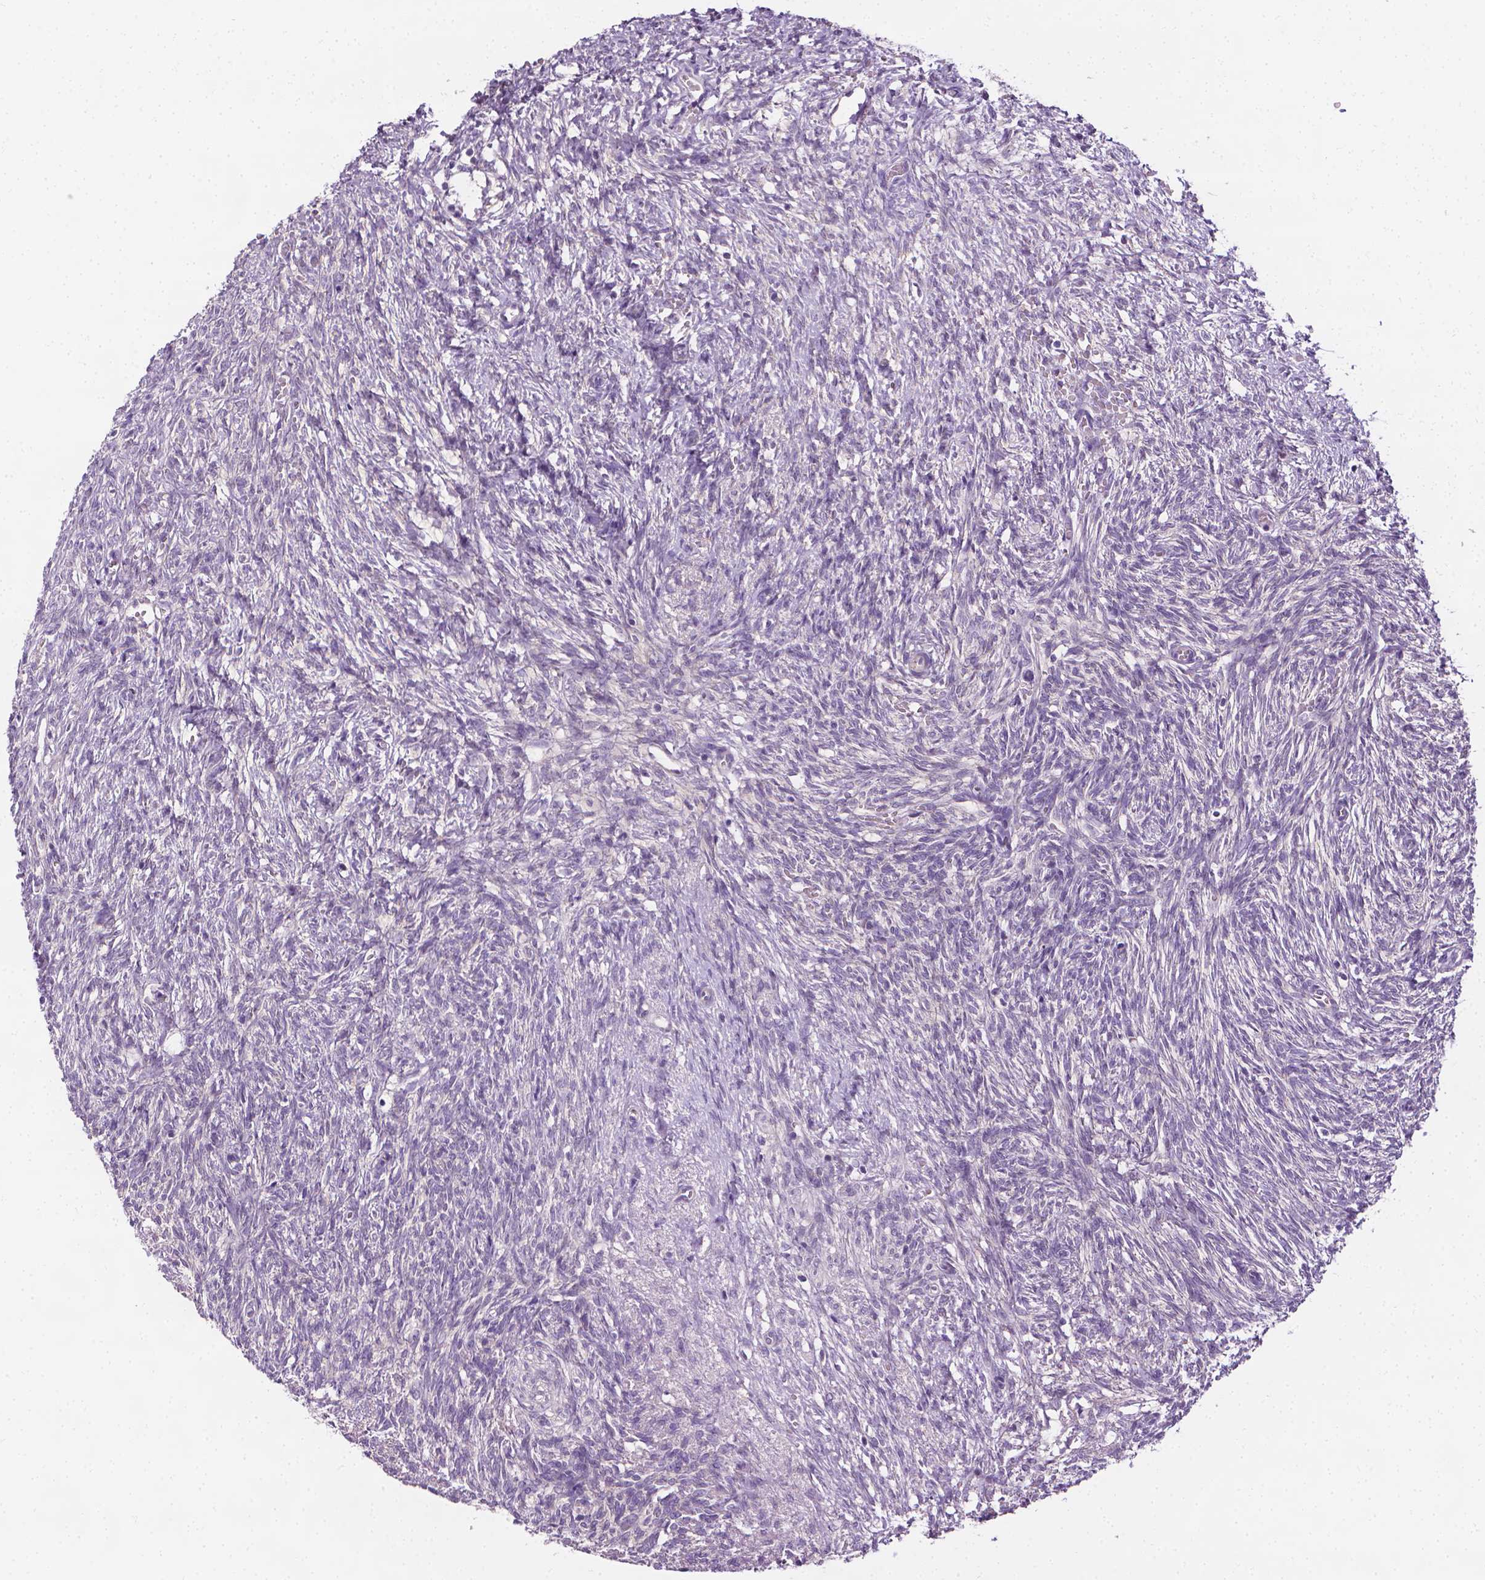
{"staining": {"intensity": "moderate", "quantity": "25%-75%", "location": "cytoplasmic/membranous,nuclear"}, "tissue": "ovary", "cell_type": "Follicle cells", "image_type": "normal", "snomed": [{"axis": "morphology", "description": "Normal tissue, NOS"}, {"axis": "topography", "description": "Ovary"}], "caption": "Protein expression analysis of normal ovary displays moderate cytoplasmic/membranous,nuclear positivity in about 25%-75% of follicle cells. (Brightfield microscopy of DAB IHC at high magnification).", "gene": "MCOLN3", "patient": {"sex": "female", "age": 46}}